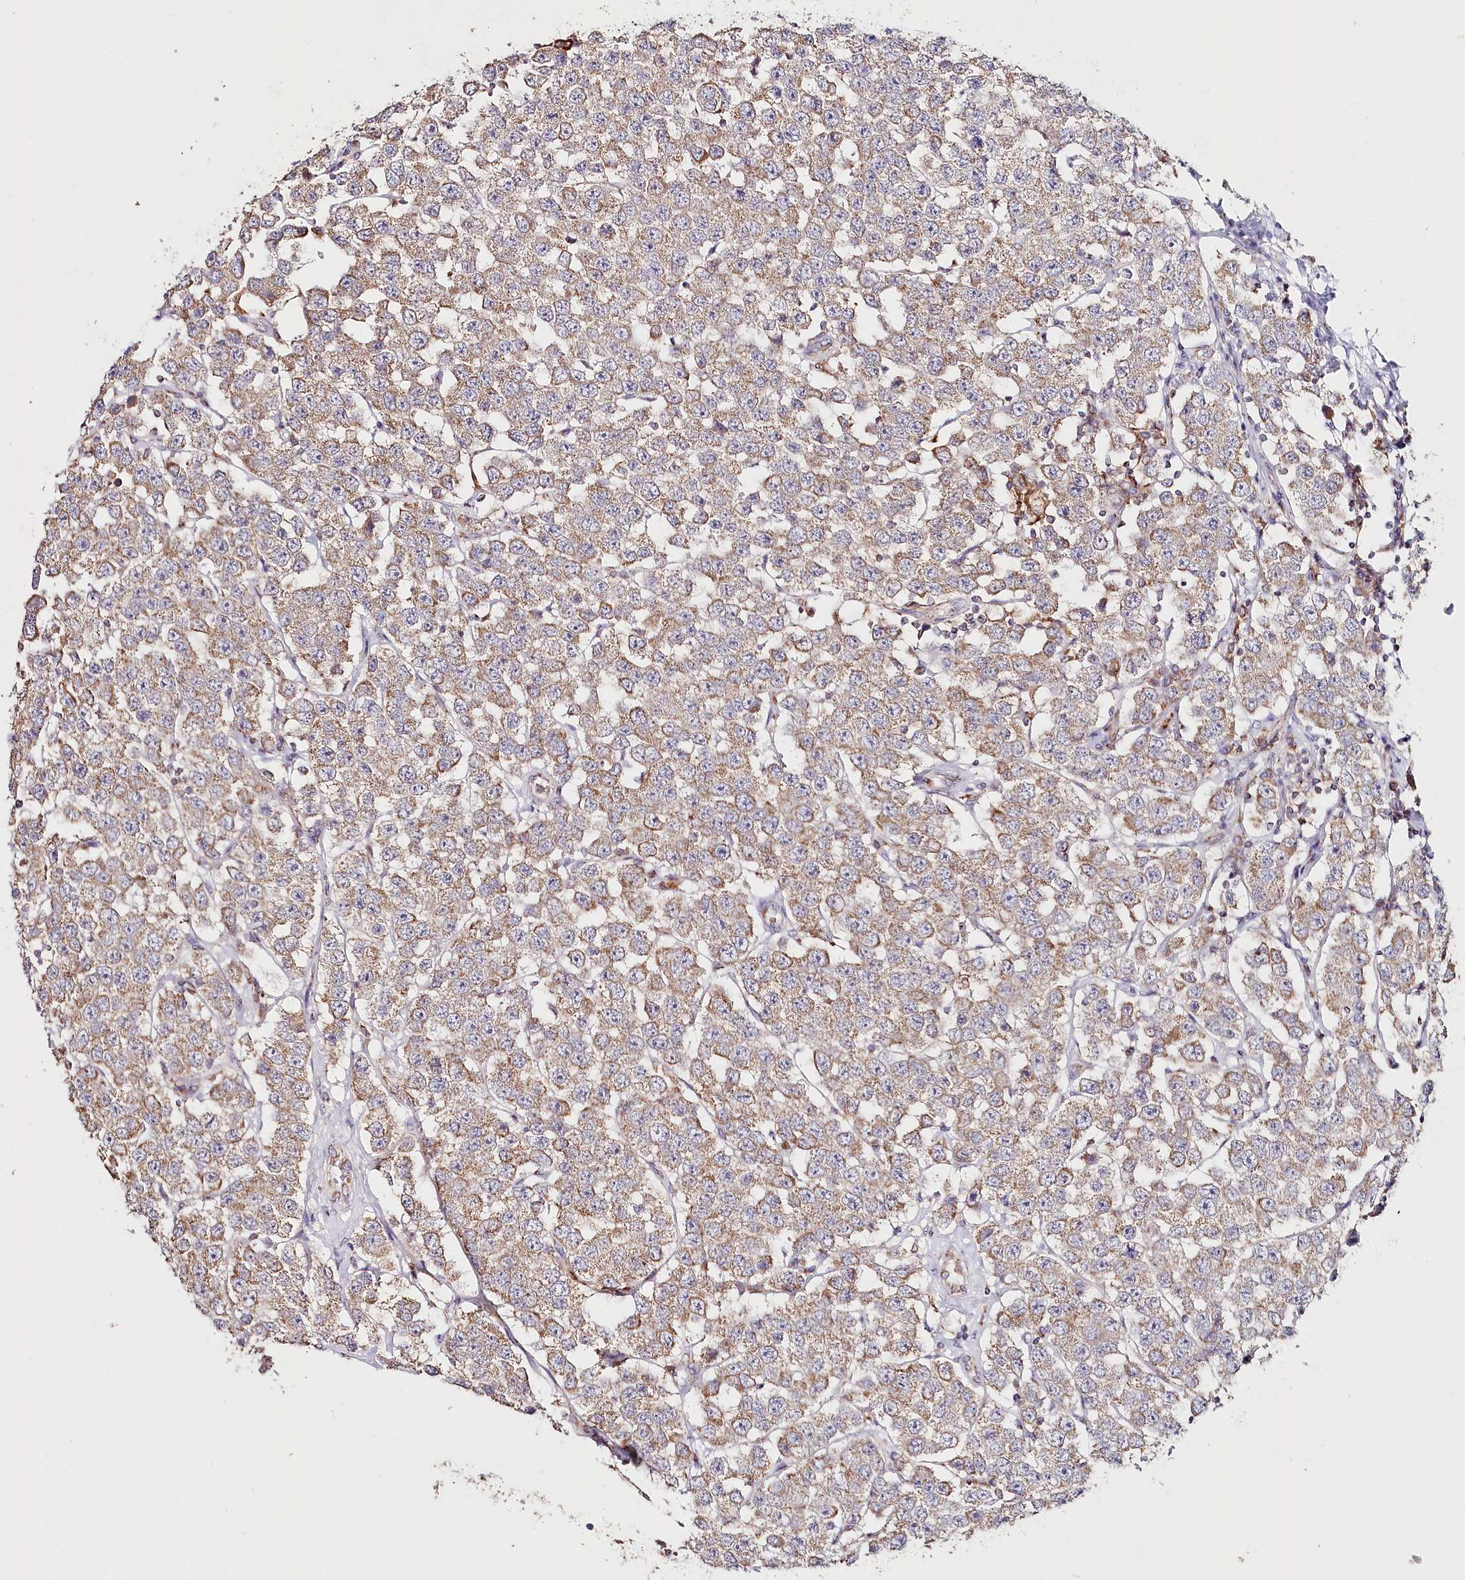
{"staining": {"intensity": "moderate", "quantity": ">75%", "location": "cytoplasmic/membranous"}, "tissue": "testis cancer", "cell_type": "Tumor cells", "image_type": "cancer", "snomed": [{"axis": "morphology", "description": "Seminoma, NOS"}, {"axis": "topography", "description": "Testis"}], "caption": "Immunohistochemistry of testis cancer exhibits medium levels of moderate cytoplasmic/membranous staining in about >75% of tumor cells.", "gene": "MMP25", "patient": {"sex": "male", "age": 28}}